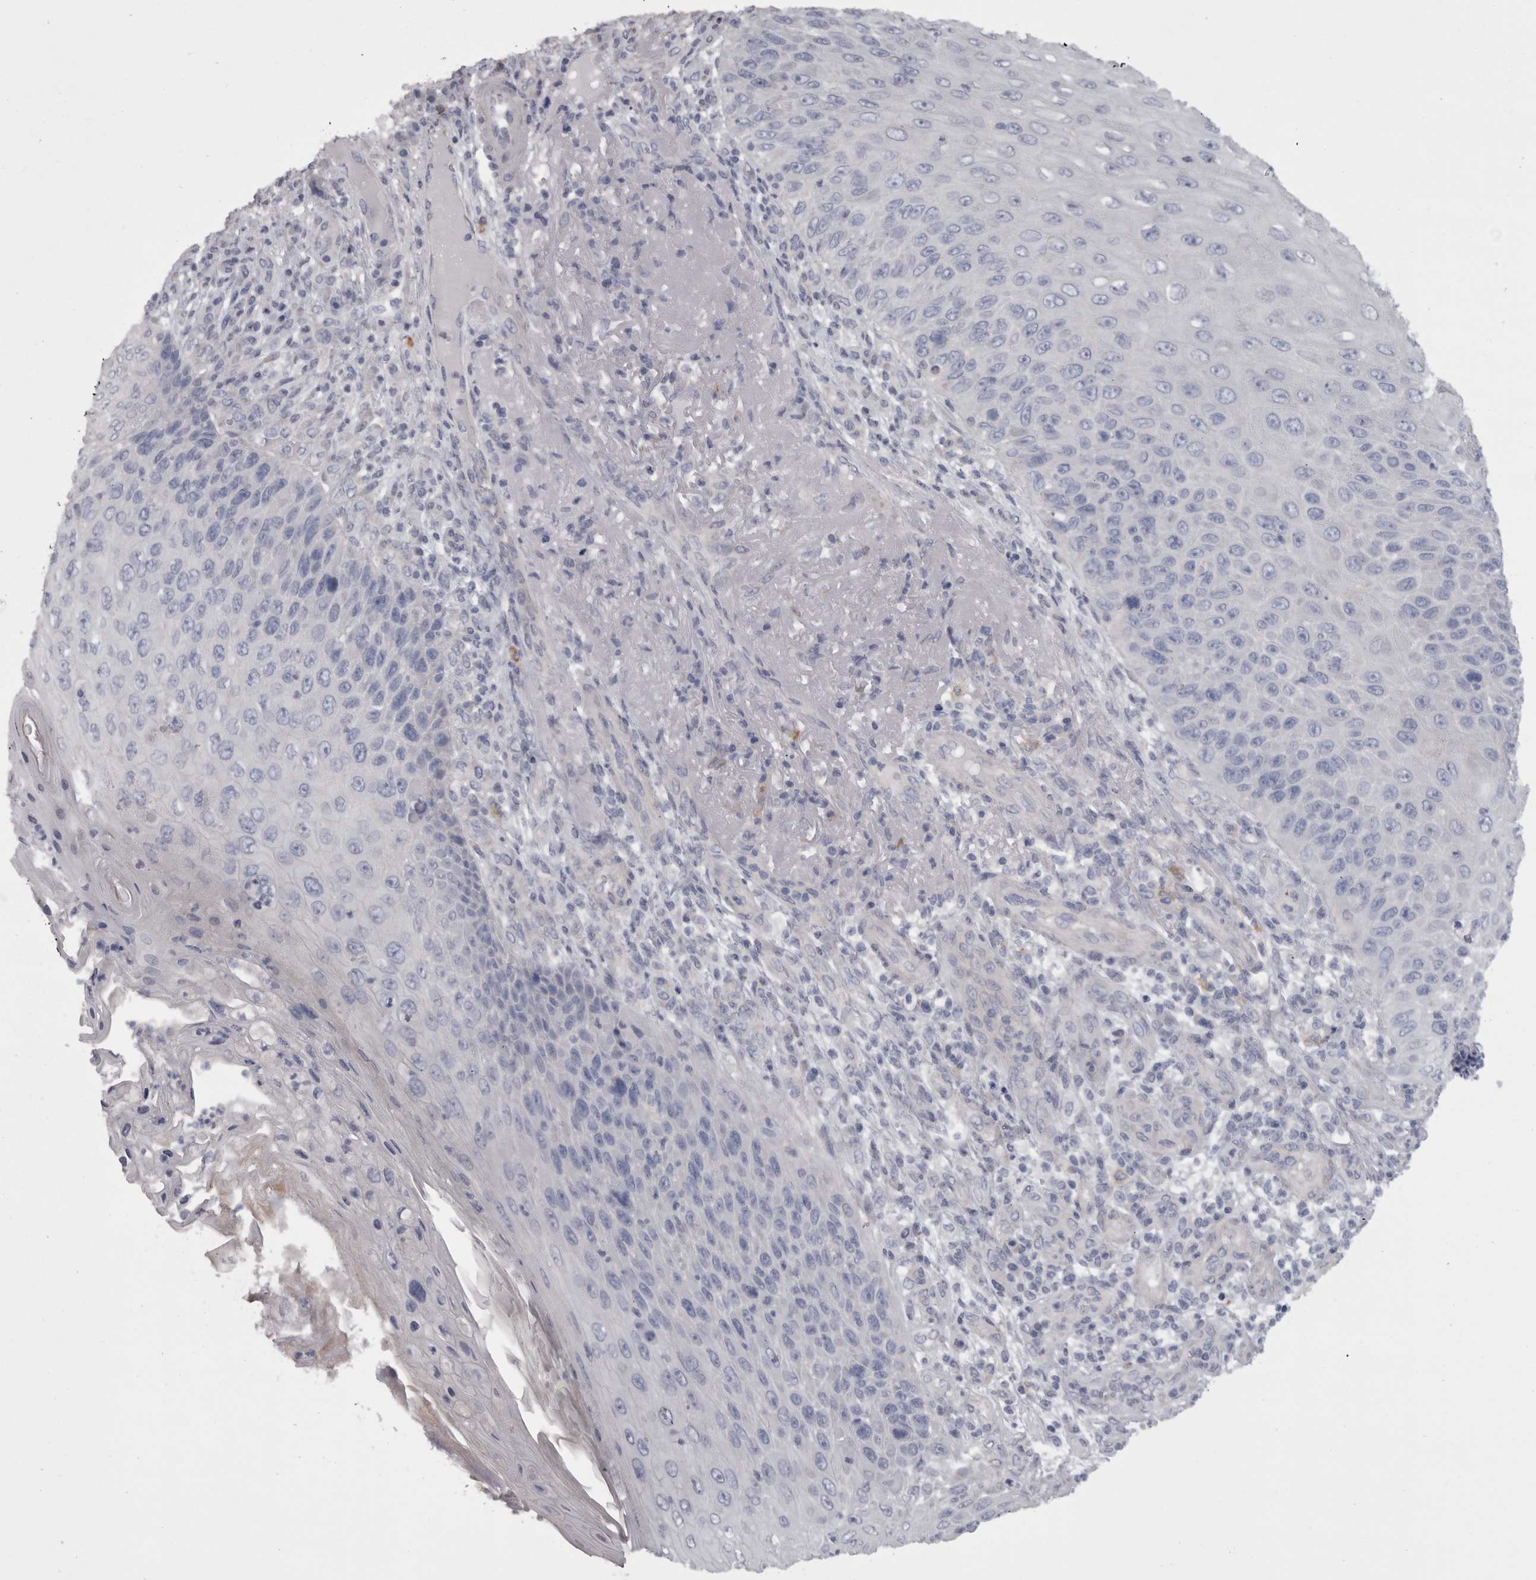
{"staining": {"intensity": "negative", "quantity": "none", "location": "none"}, "tissue": "skin cancer", "cell_type": "Tumor cells", "image_type": "cancer", "snomed": [{"axis": "morphology", "description": "Squamous cell carcinoma, NOS"}, {"axis": "topography", "description": "Skin"}], "caption": "Tumor cells show no significant positivity in squamous cell carcinoma (skin). Brightfield microscopy of IHC stained with DAB (brown) and hematoxylin (blue), captured at high magnification.", "gene": "CAMK2D", "patient": {"sex": "female", "age": 88}}